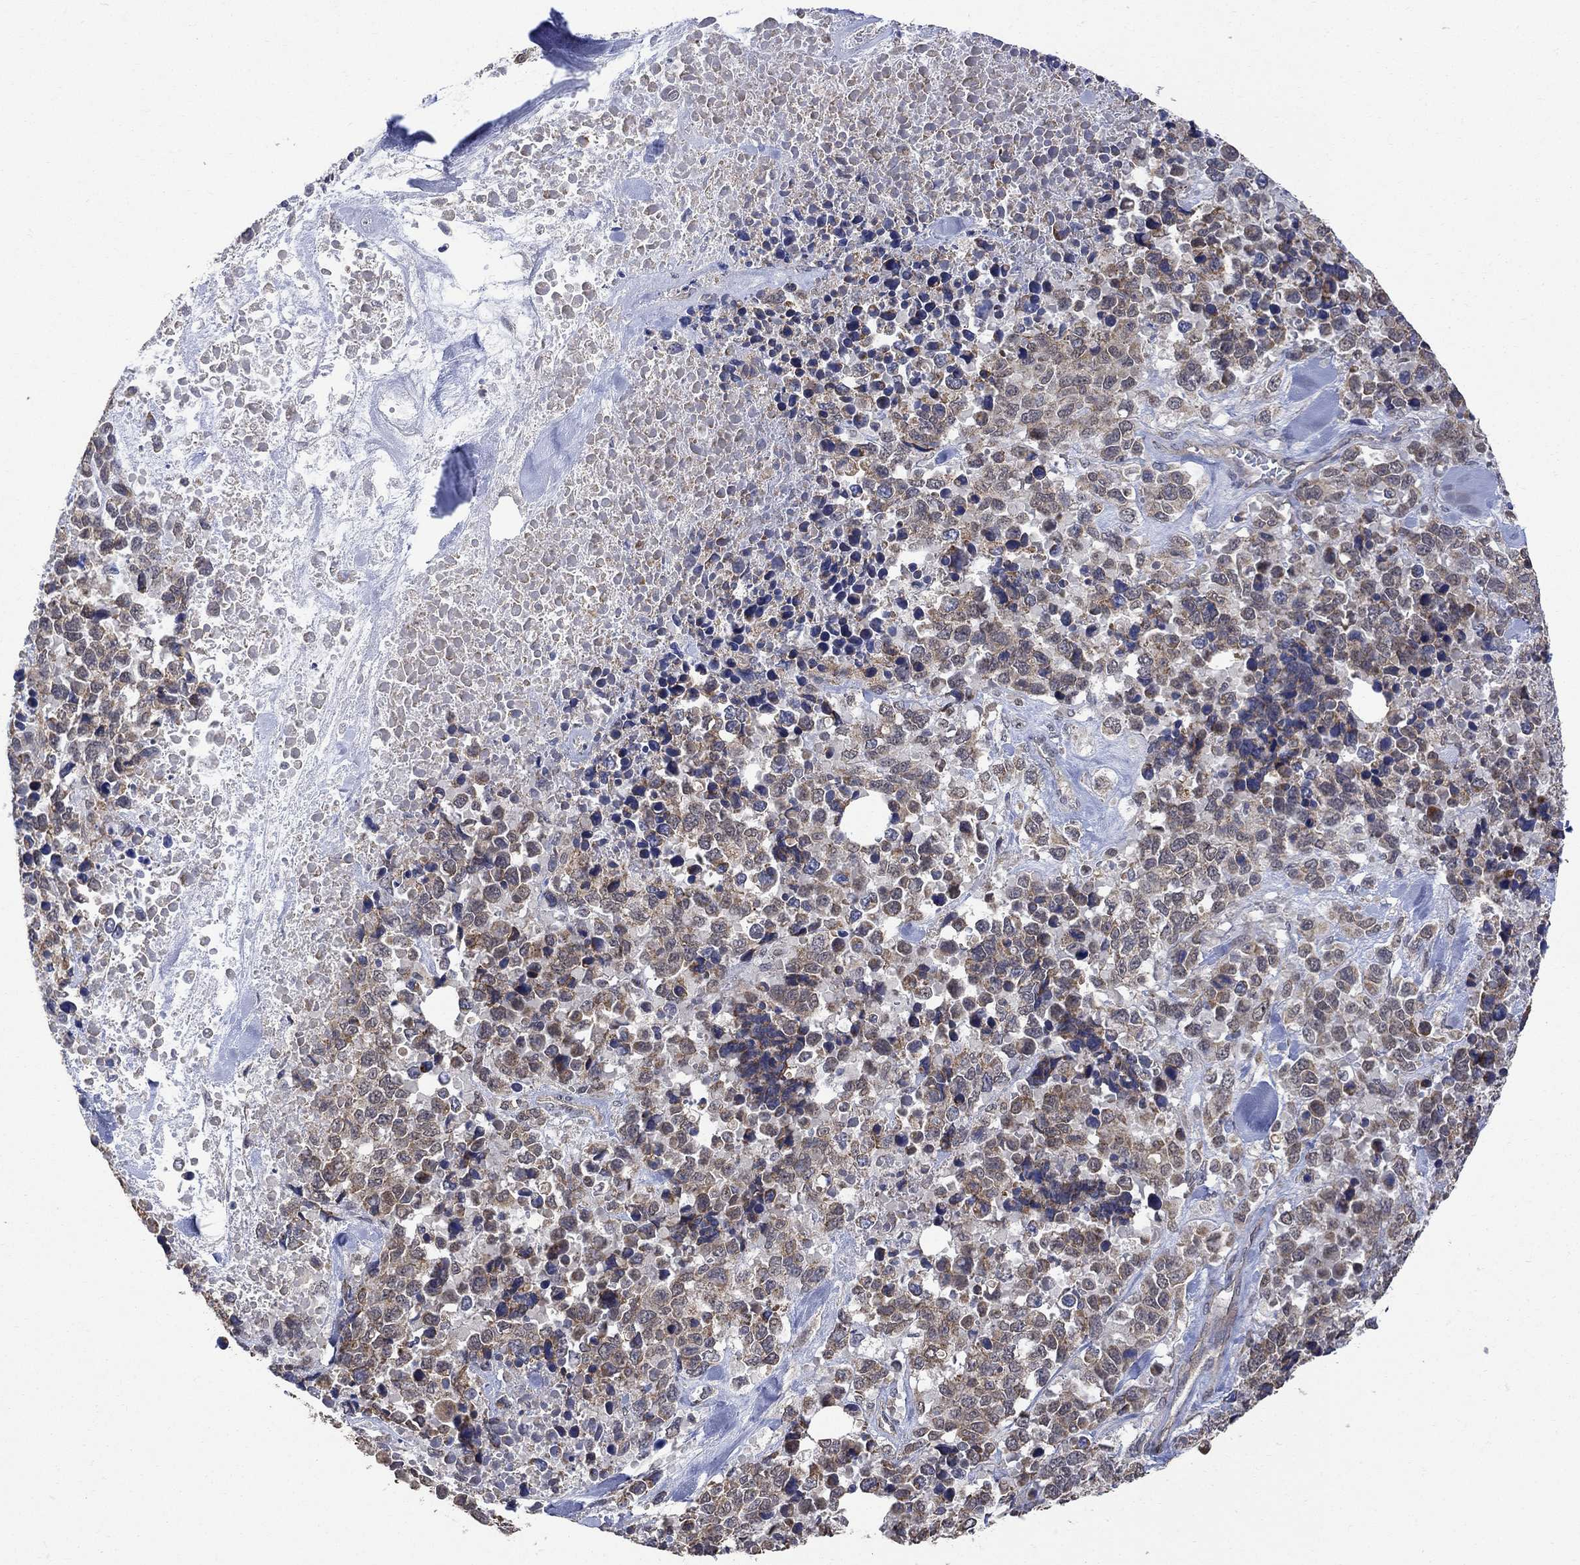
{"staining": {"intensity": "moderate", "quantity": "<25%", "location": "cytoplasmic/membranous,nuclear"}, "tissue": "melanoma", "cell_type": "Tumor cells", "image_type": "cancer", "snomed": [{"axis": "morphology", "description": "Malignant melanoma, Metastatic site"}, {"axis": "topography", "description": "Skin"}], "caption": "Human malignant melanoma (metastatic site) stained for a protein (brown) shows moderate cytoplasmic/membranous and nuclear positive positivity in about <25% of tumor cells.", "gene": "ANKRA2", "patient": {"sex": "male", "age": 84}}